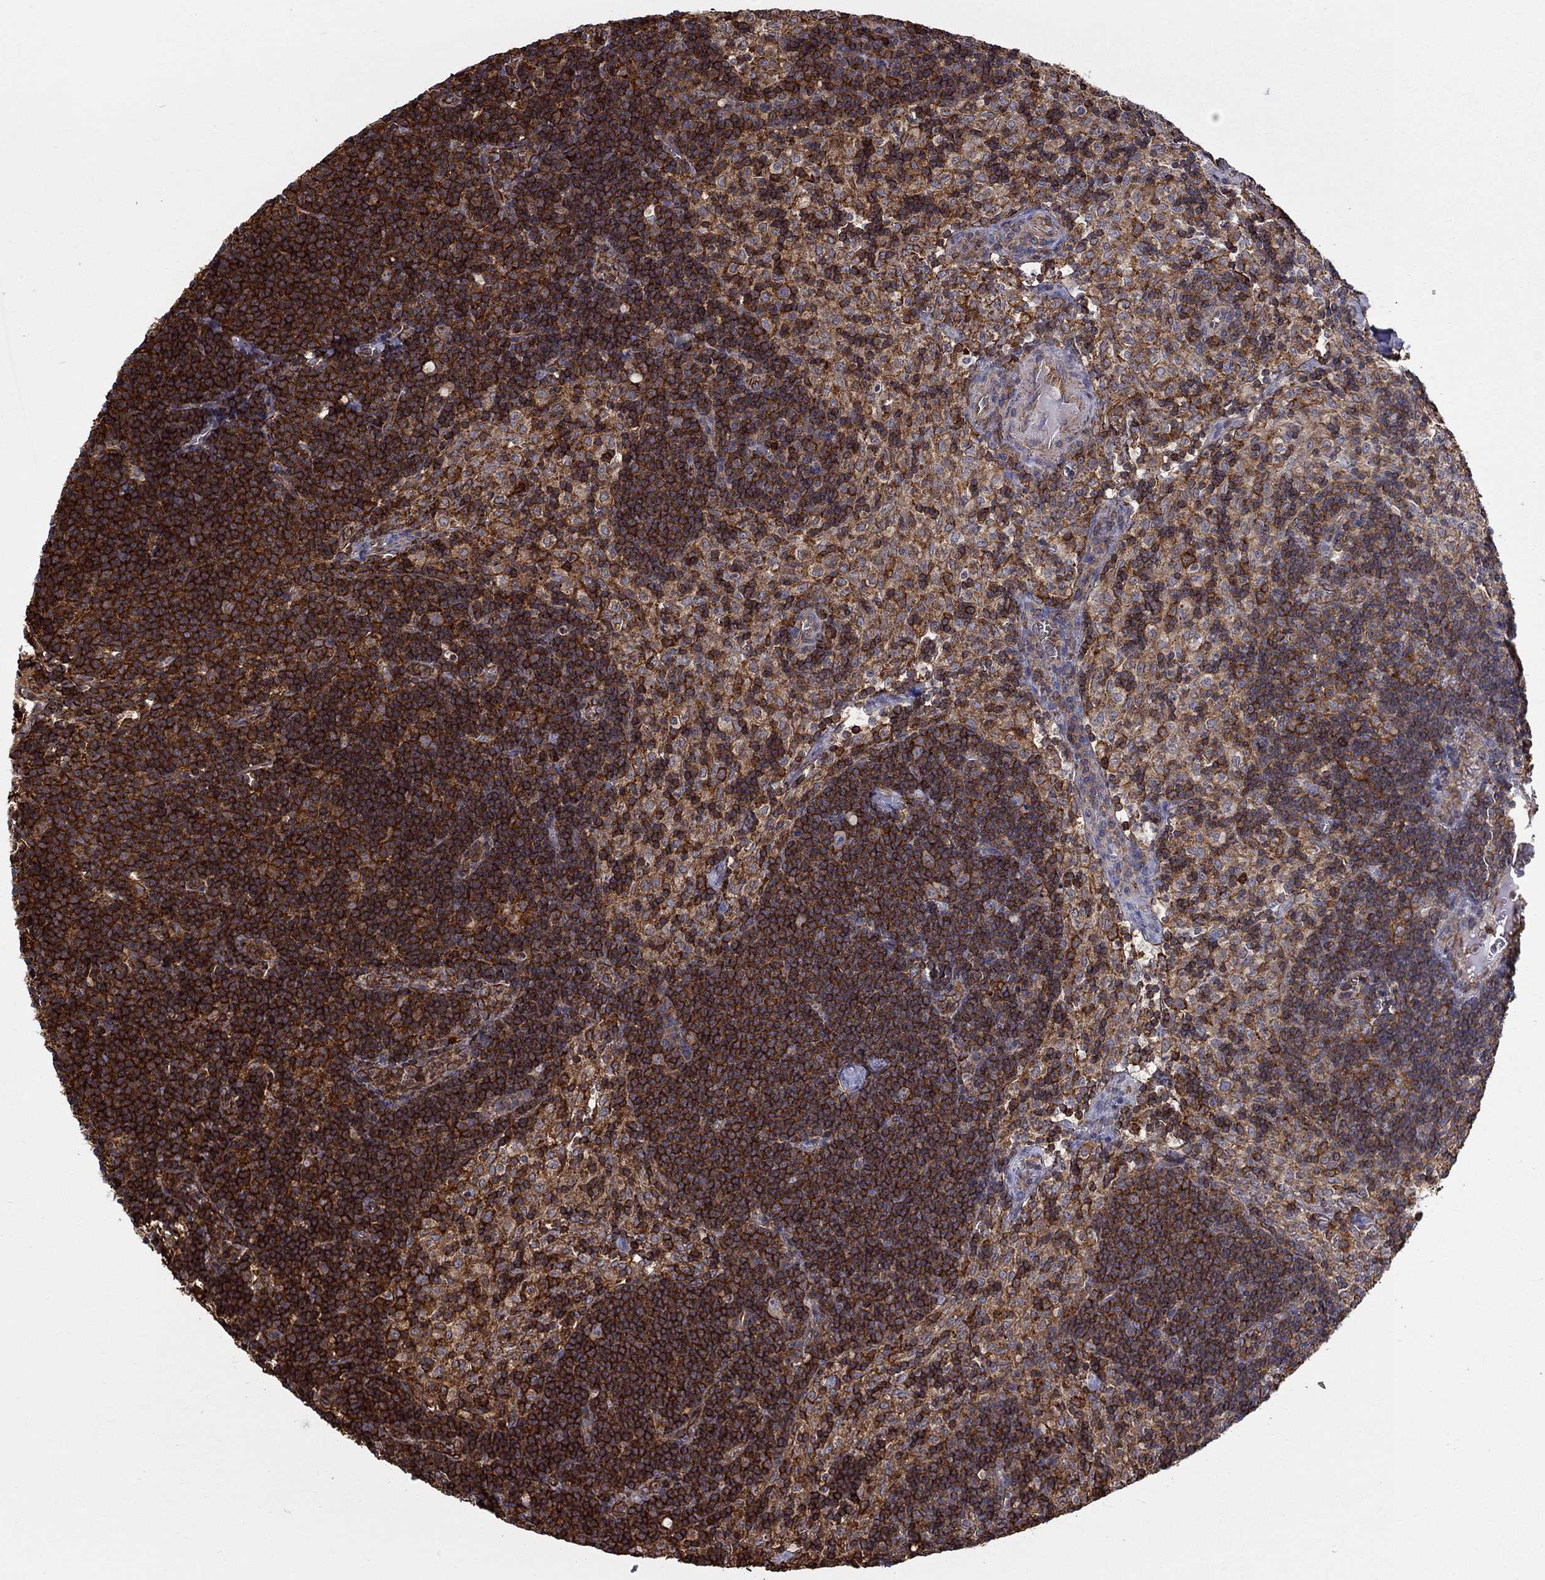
{"staining": {"intensity": "strong", "quantity": "25%-75%", "location": "cytoplasmic/membranous"}, "tissue": "lymph node", "cell_type": "Germinal center cells", "image_type": "normal", "snomed": [{"axis": "morphology", "description": "Normal tissue, NOS"}, {"axis": "topography", "description": "Lymph node"}], "caption": "High-magnification brightfield microscopy of unremarkable lymph node stained with DAB (brown) and counterstained with hematoxylin (blue). germinal center cells exhibit strong cytoplasmic/membranous staining is present in about25%-75% of cells.", "gene": "NPHP1", "patient": {"sex": "female", "age": 34}}